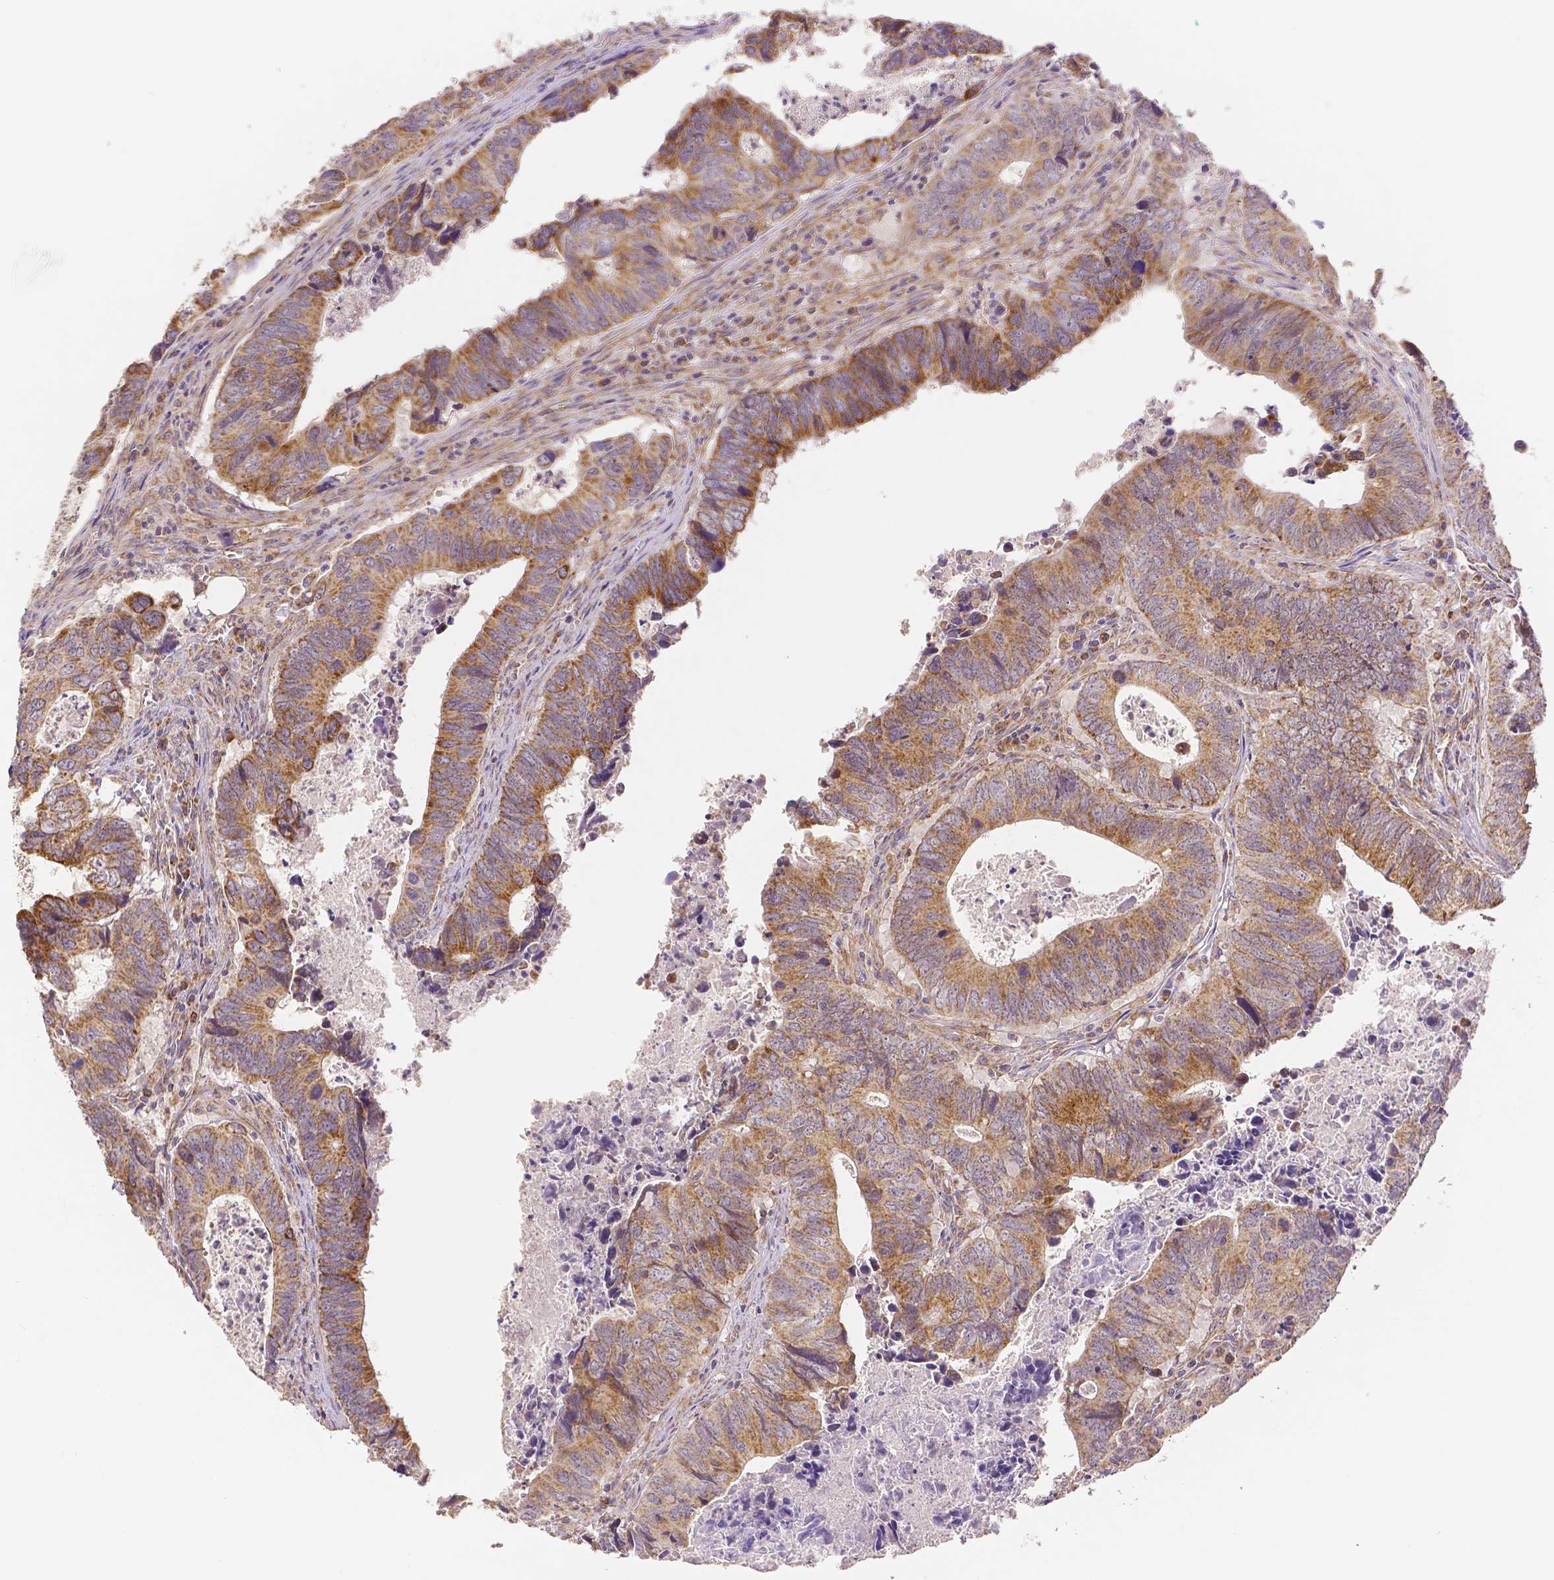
{"staining": {"intensity": "moderate", "quantity": ">75%", "location": "cytoplasmic/membranous"}, "tissue": "colorectal cancer", "cell_type": "Tumor cells", "image_type": "cancer", "snomed": [{"axis": "morphology", "description": "Adenocarcinoma, NOS"}, {"axis": "topography", "description": "Colon"}], "caption": "Moderate cytoplasmic/membranous staining is appreciated in approximately >75% of tumor cells in colorectal cancer (adenocarcinoma). Nuclei are stained in blue.", "gene": "RHOT1", "patient": {"sex": "female", "age": 82}}